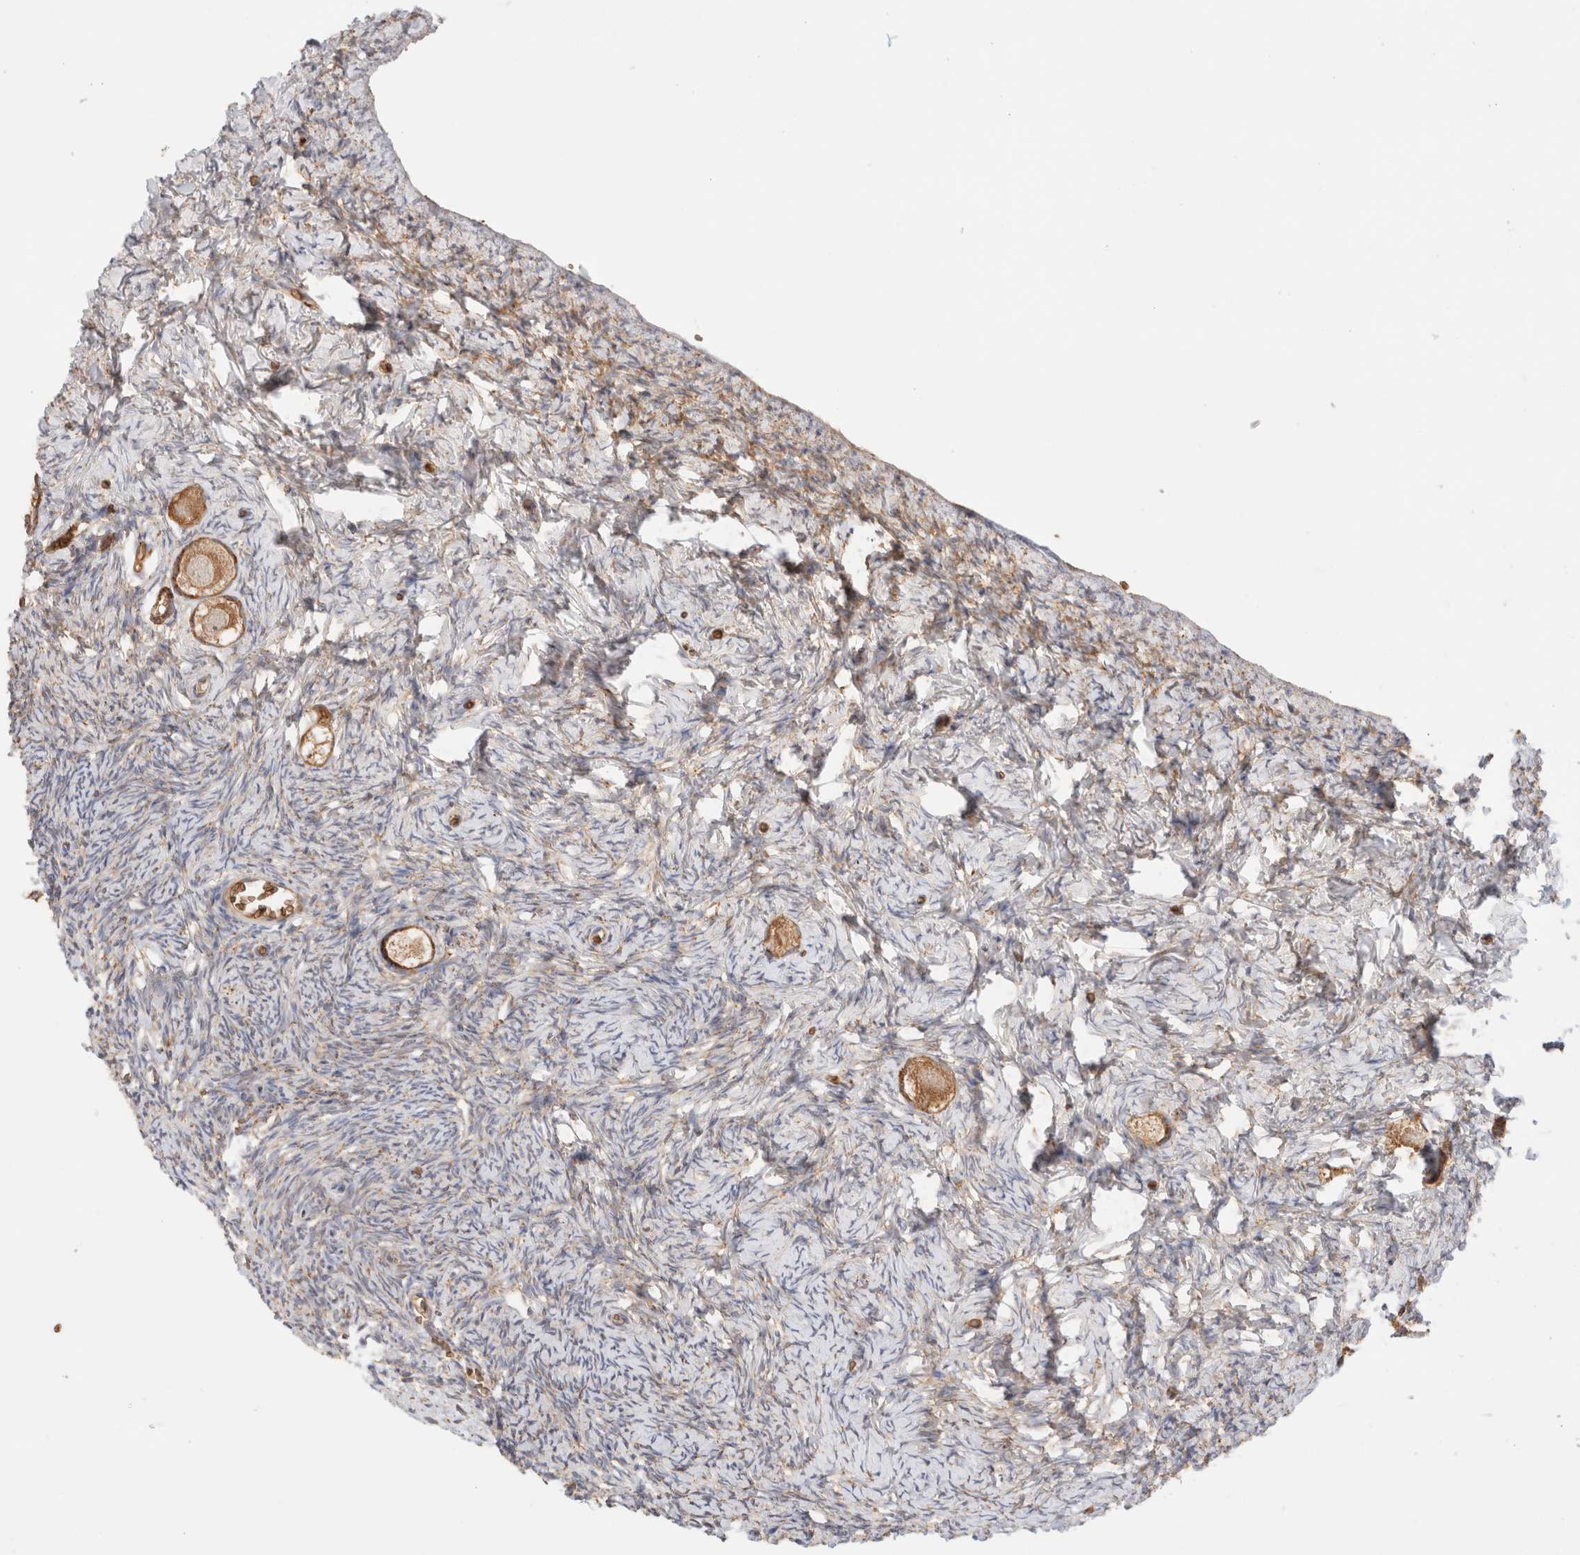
{"staining": {"intensity": "moderate", "quantity": ">75%", "location": "cytoplasmic/membranous"}, "tissue": "ovary", "cell_type": "Follicle cells", "image_type": "normal", "snomed": [{"axis": "morphology", "description": "Normal tissue, NOS"}, {"axis": "topography", "description": "Ovary"}], "caption": "Follicle cells show moderate cytoplasmic/membranous positivity in about >75% of cells in unremarkable ovary. (DAB (3,3'-diaminobenzidine) IHC, brown staining for protein, blue staining for nuclei).", "gene": "UTS2B", "patient": {"sex": "female", "age": 27}}